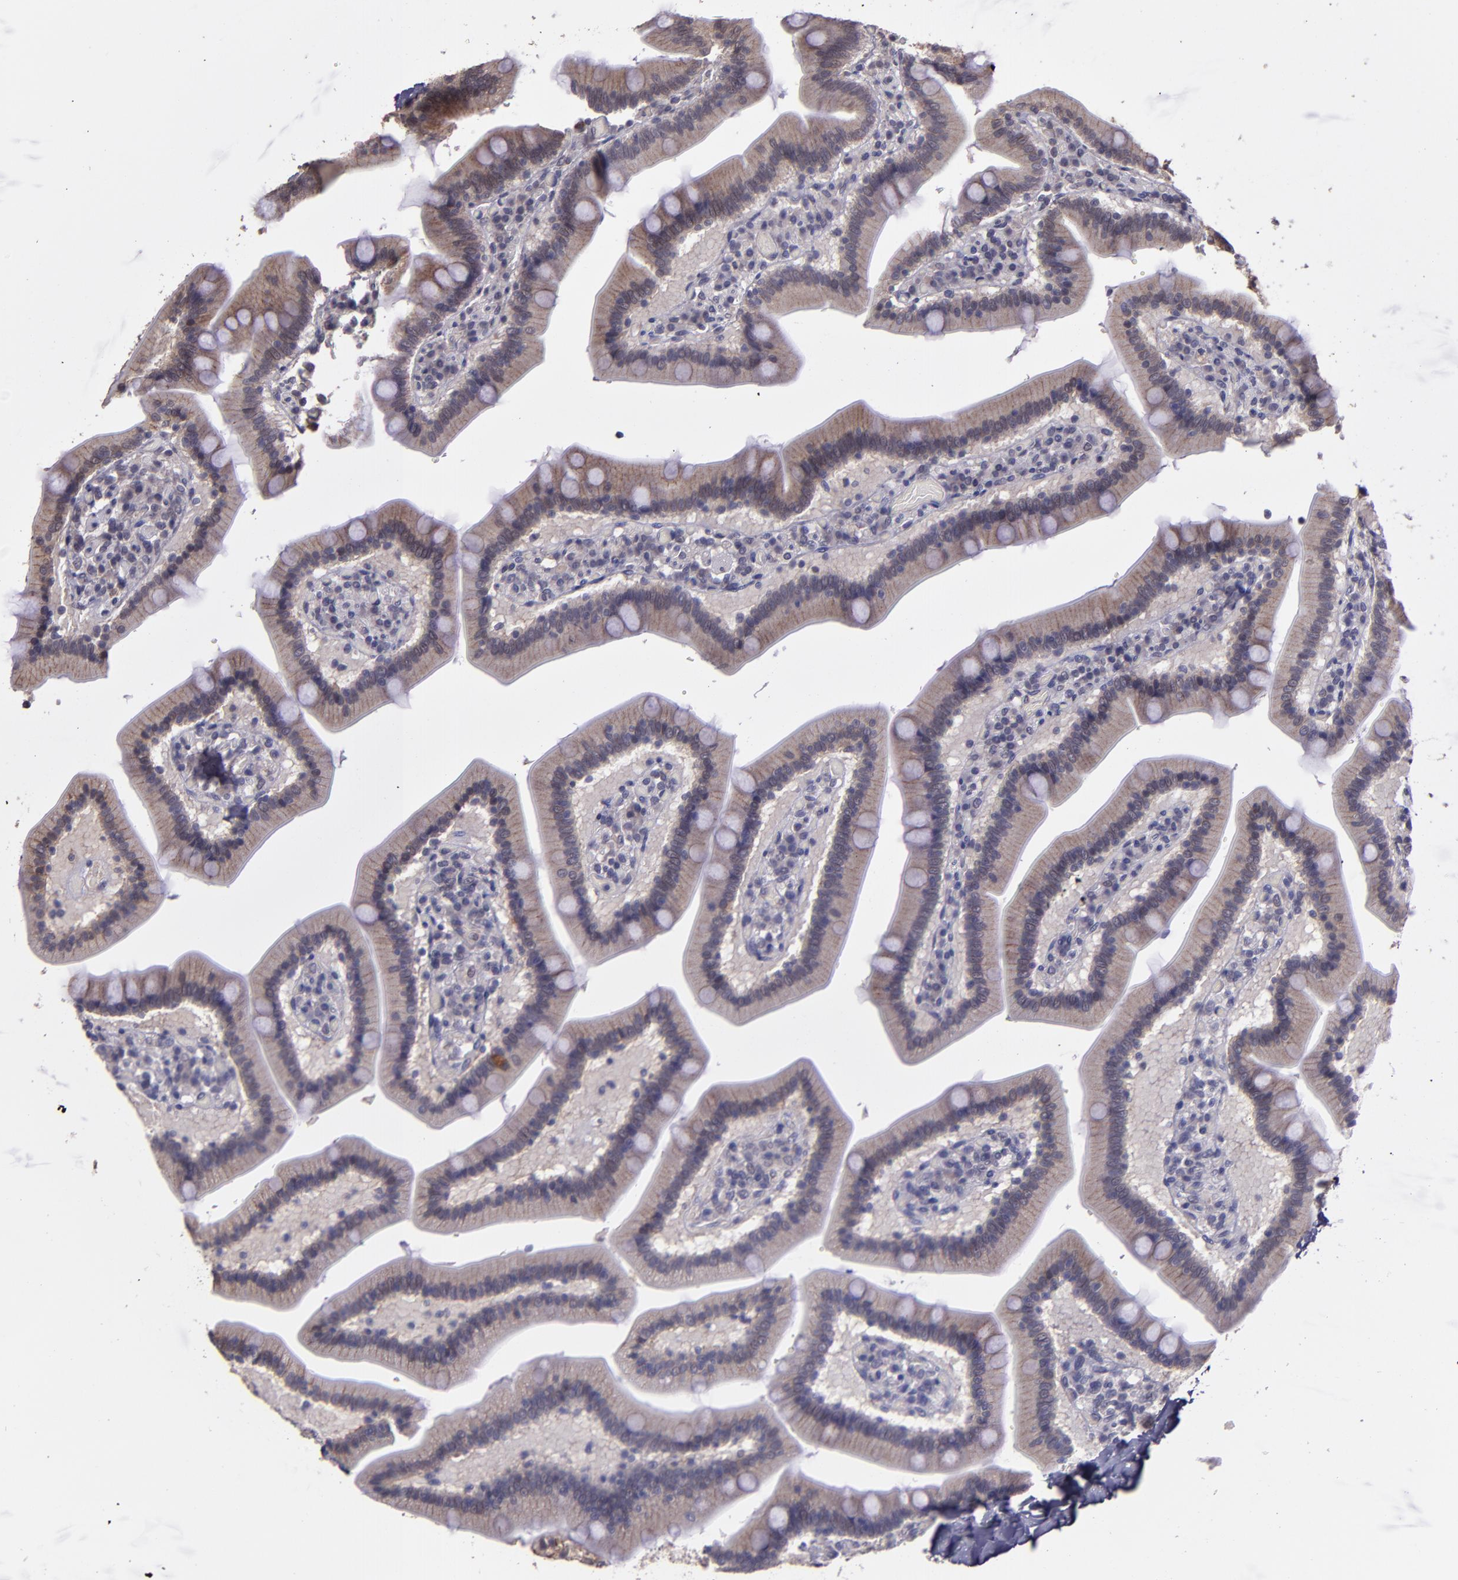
{"staining": {"intensity": "weak", "quantity": ">75%", "location": "cytoplasmic/membranous"}, "tissue": "duodenum", "cell_type": "Glandular cells", "image_type": "normal", "snomed": [{"axis": "morphology", "description": "Normal tissue, NOS"}, {"axis": "topography", "description": "Duodenum"}], "caption": "Duodenum stained with a brown dye shows weak cytoplasmic/membranous positive staining in approximately >75% of glandular cells.", "gene": "TAF7L", "patient": {"sex": "male", "age": 66}}